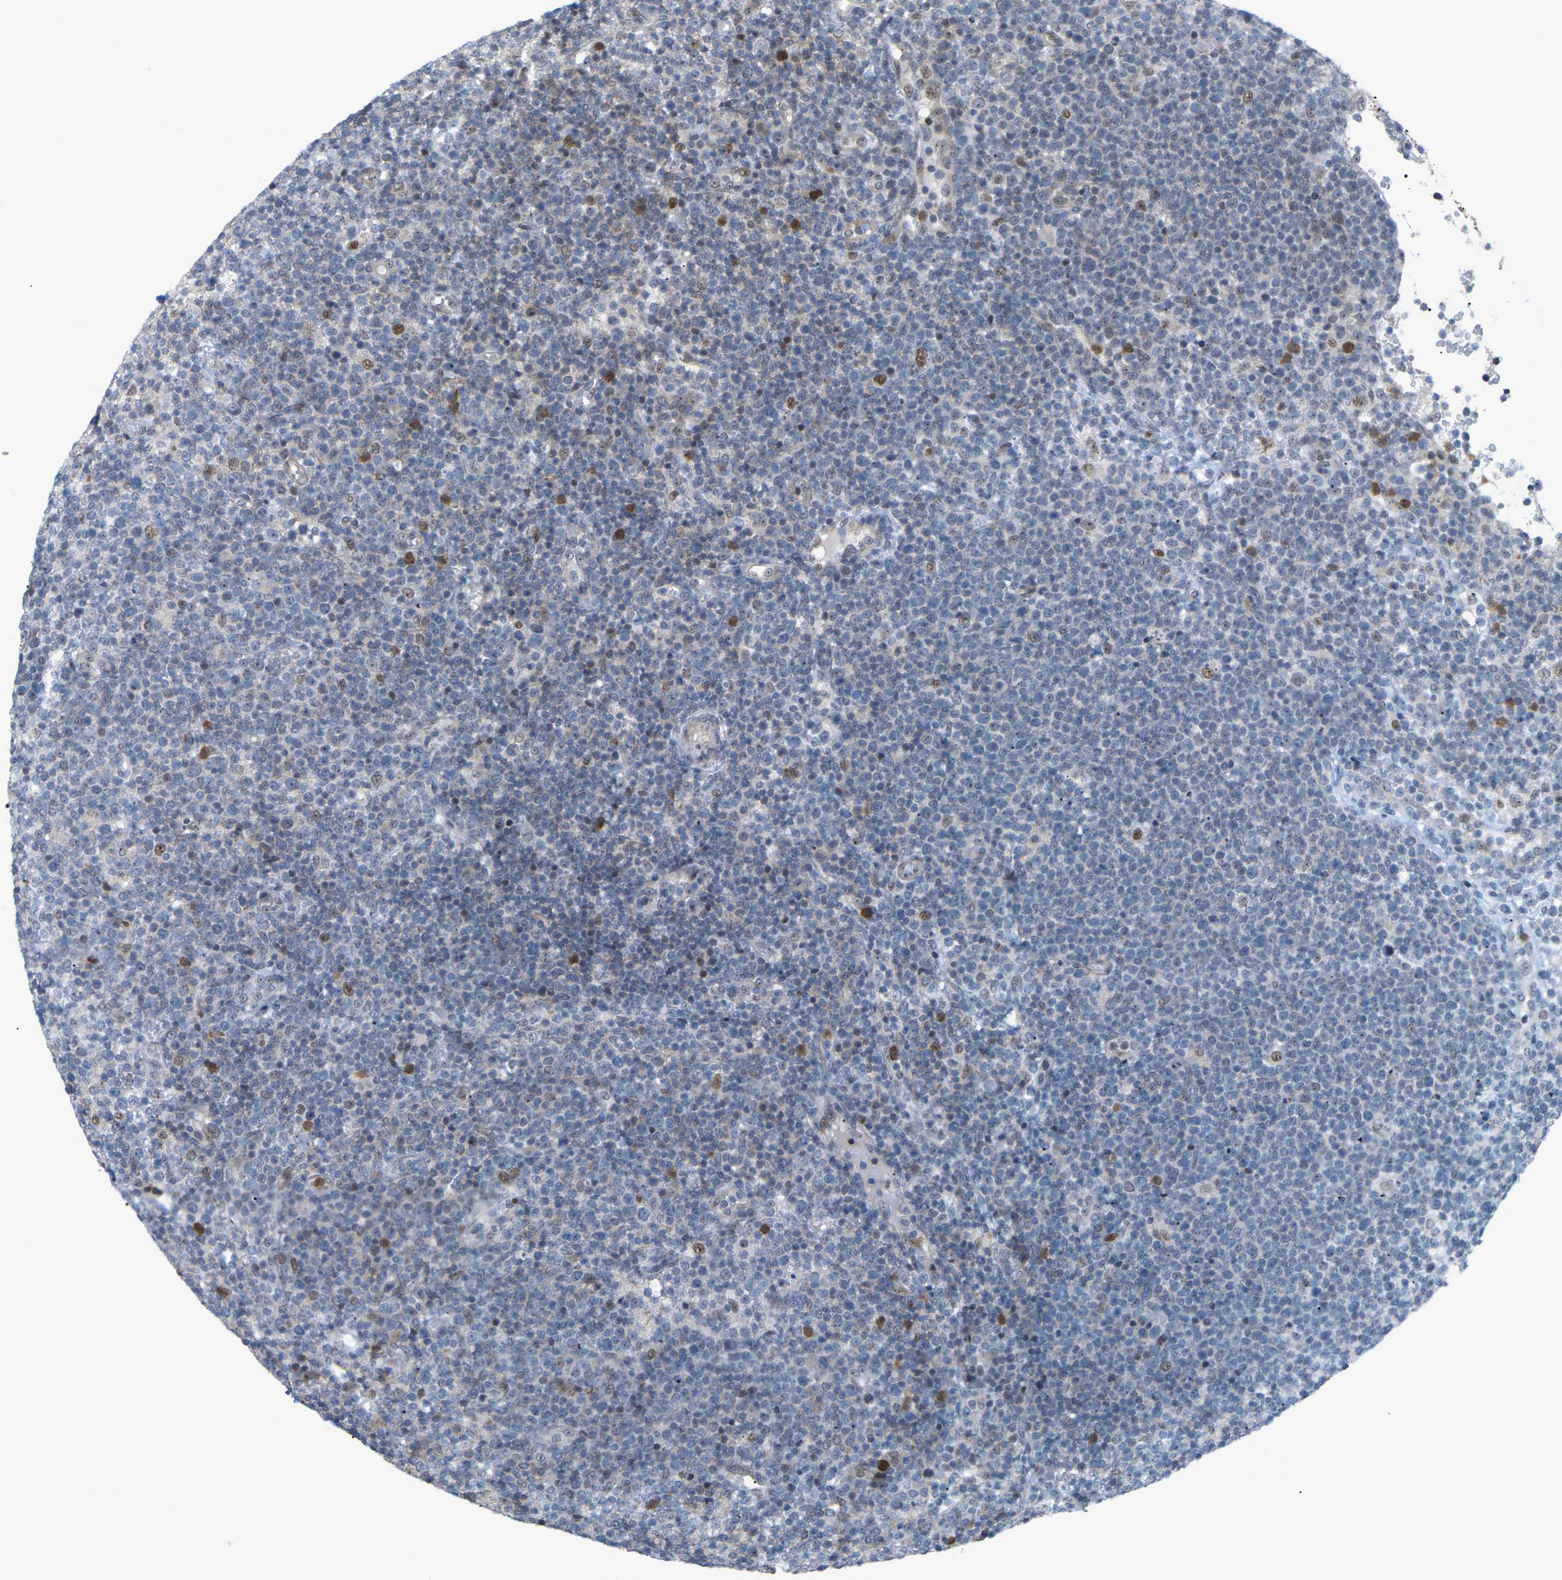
{"staining": {"intensity": "negative", "quantity": "none", "location": "none"}, "tissue": "lymphoma", "cell_type": "Tumor cells", "image_type": "cancer", "snomed": [{"axis": "morphology", "description": "Malignant lymphoma, non-Hodgkin's type, High grade"}, {"axis": "topography", "description": "Lymph node"}], "caption": "The immunohistochemistry (IHC) micrograph has no significant staining in tumor cells of lymphoma tissue.", "gene": "CROT", "patient": {"sex": "male", "age": 61}}